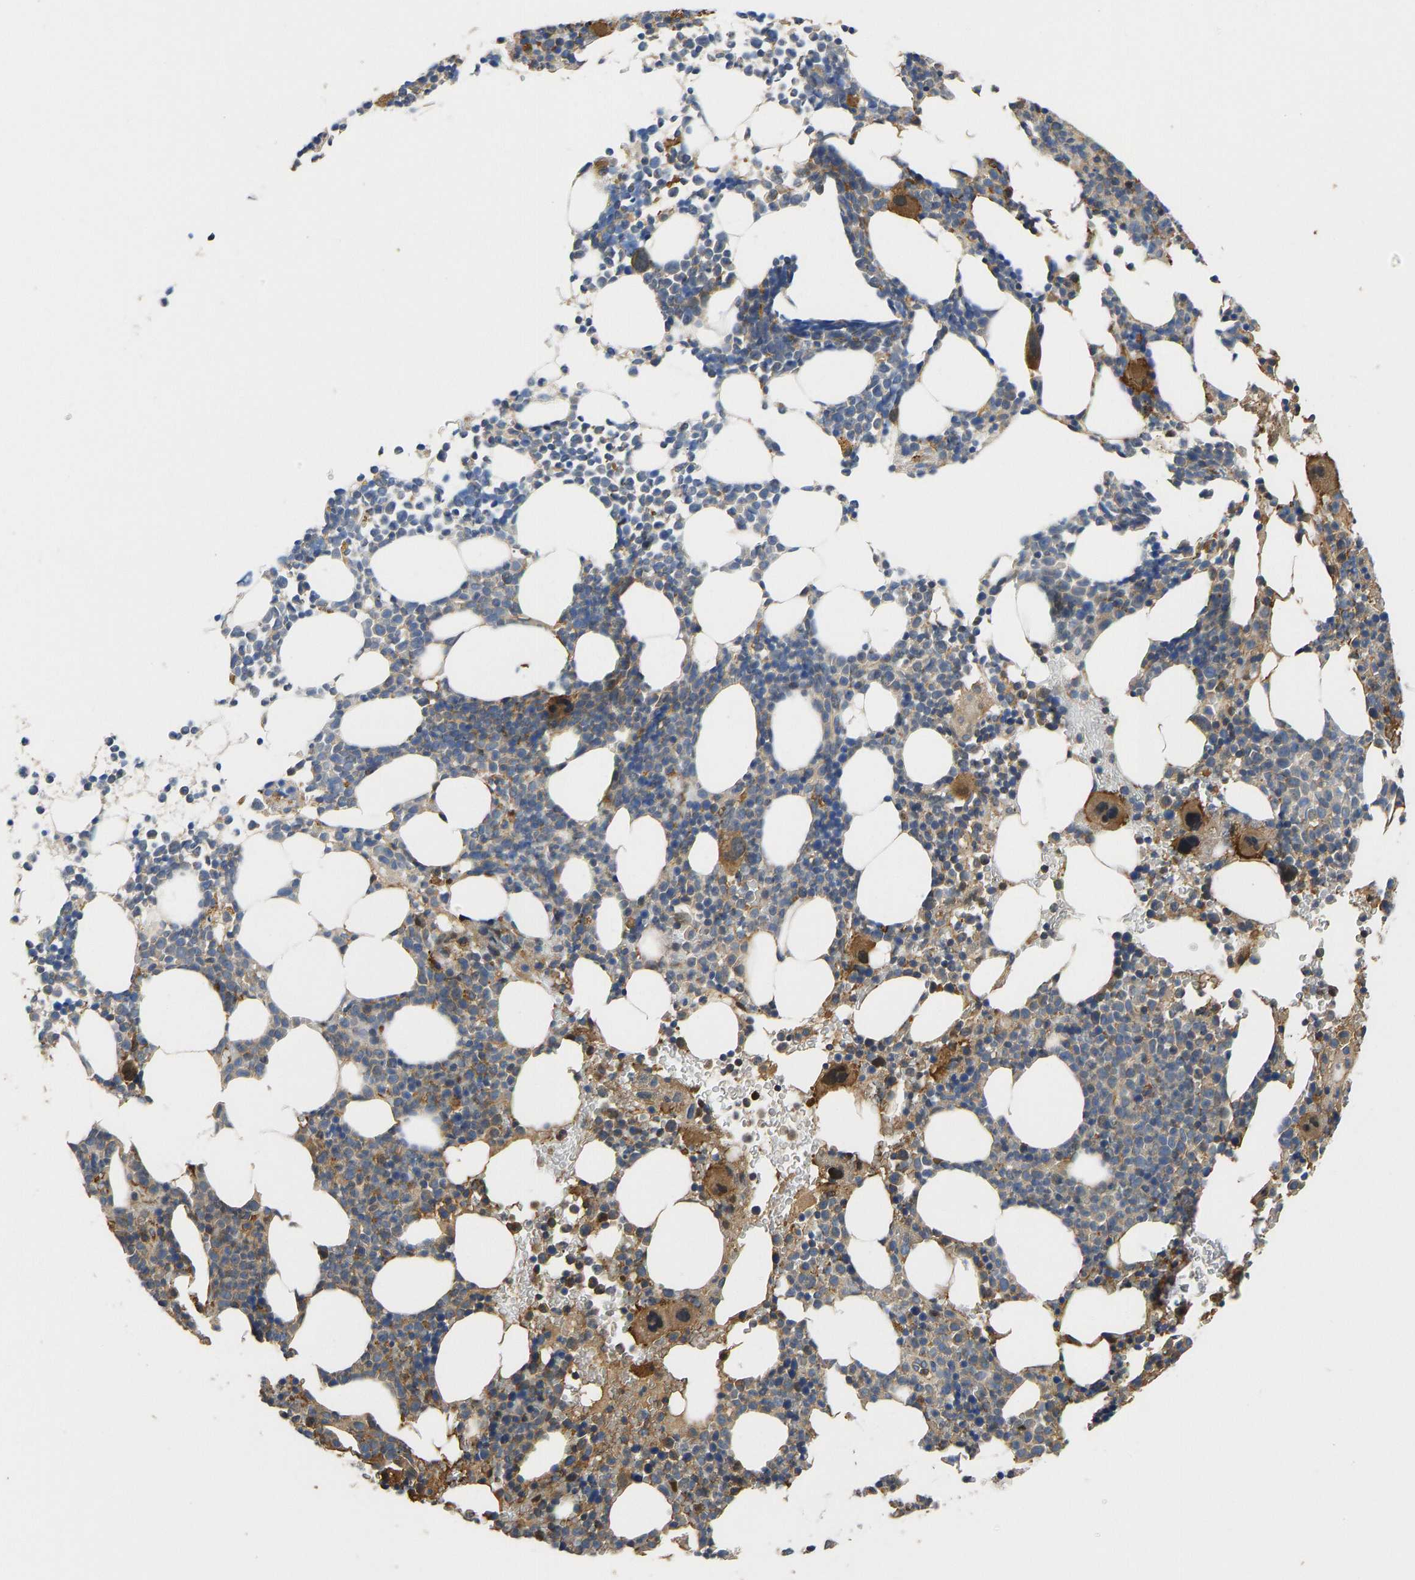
{"staining": {"intensity": "moderate", "quantity": "<25%", "location": "cytoplasmic/membranous"}, "tissue": "bone marrow", "cell_type": "Hematopoietic cells", "image_type": "normal", "snomed": [{"axis": "morphology", "description": "Normal tissue, NOS"}, {"axis": "morphology", "description": "Inflammation, NOS"}, {"axis": "topography", "description": "Bone marrow"}], "caption": "Protein staining of benign bone marrow reveals moderate cytoplasmic/membranous positivity in approximately <25% of hematopoietic cells.", "gene": "VCPKMT", "patient": {"sex": "female", "age": 67}}